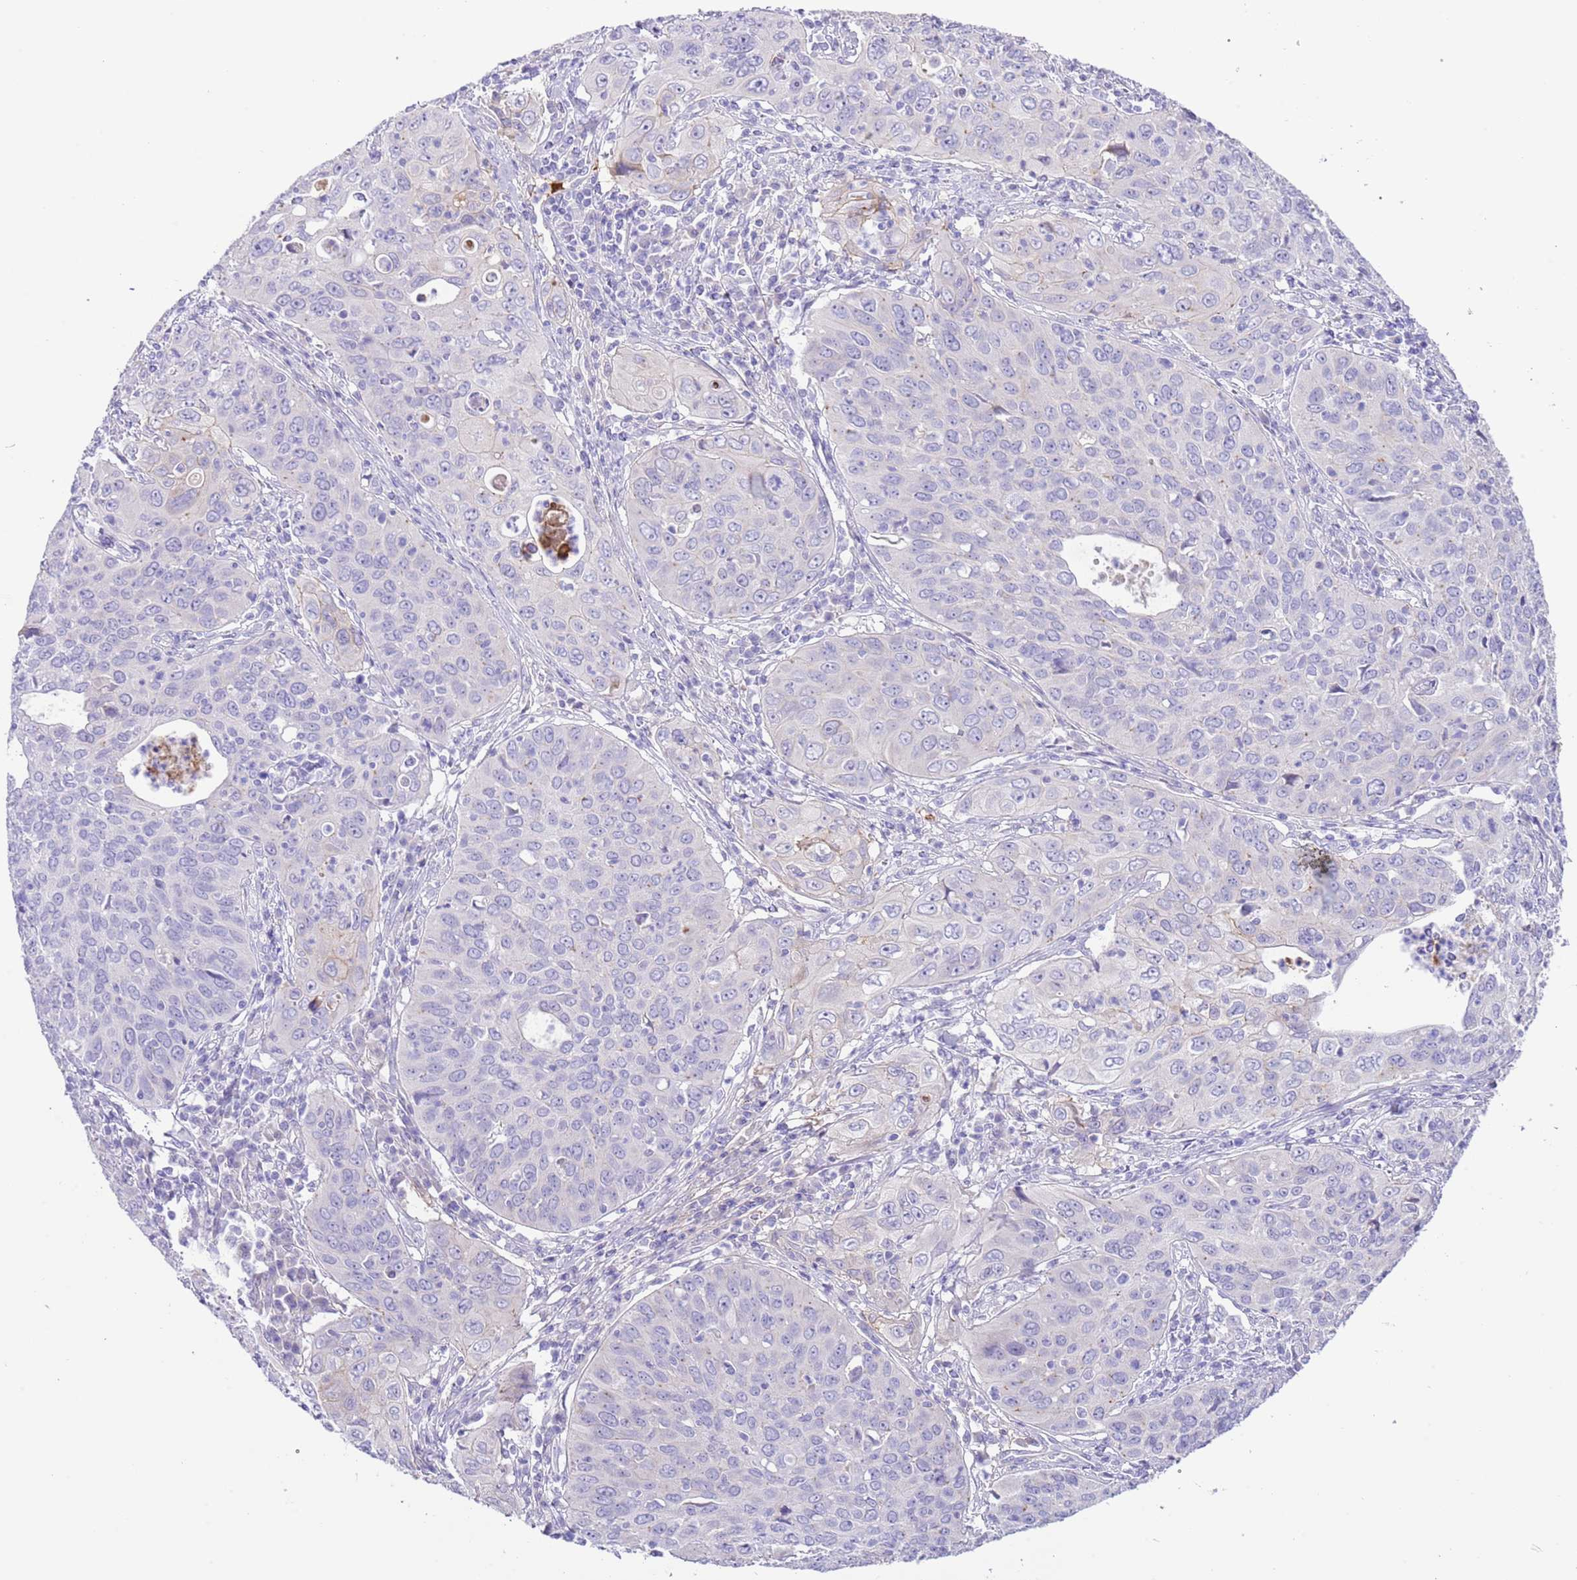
{"staining": {"intensity": "negative", "quantity": "none", "location": "none"}, "tissue": "cervical cancer", "cell_type": "Tumor cells", "image_type": "cancer", "snomed": [{"axis": "morphology", "description": "Squamous cell carcinoma, NOS"}, {"axis": "topography", "description": "Cervix"}], "caption": "Immunohistochemistry photomicrograph of squamous cell carcinoma (cervical) stained for a protein (brown), which shows no staining in tumor cells.", "gene": "IGF1", "patient": {"sex": "female", "age": 36}}